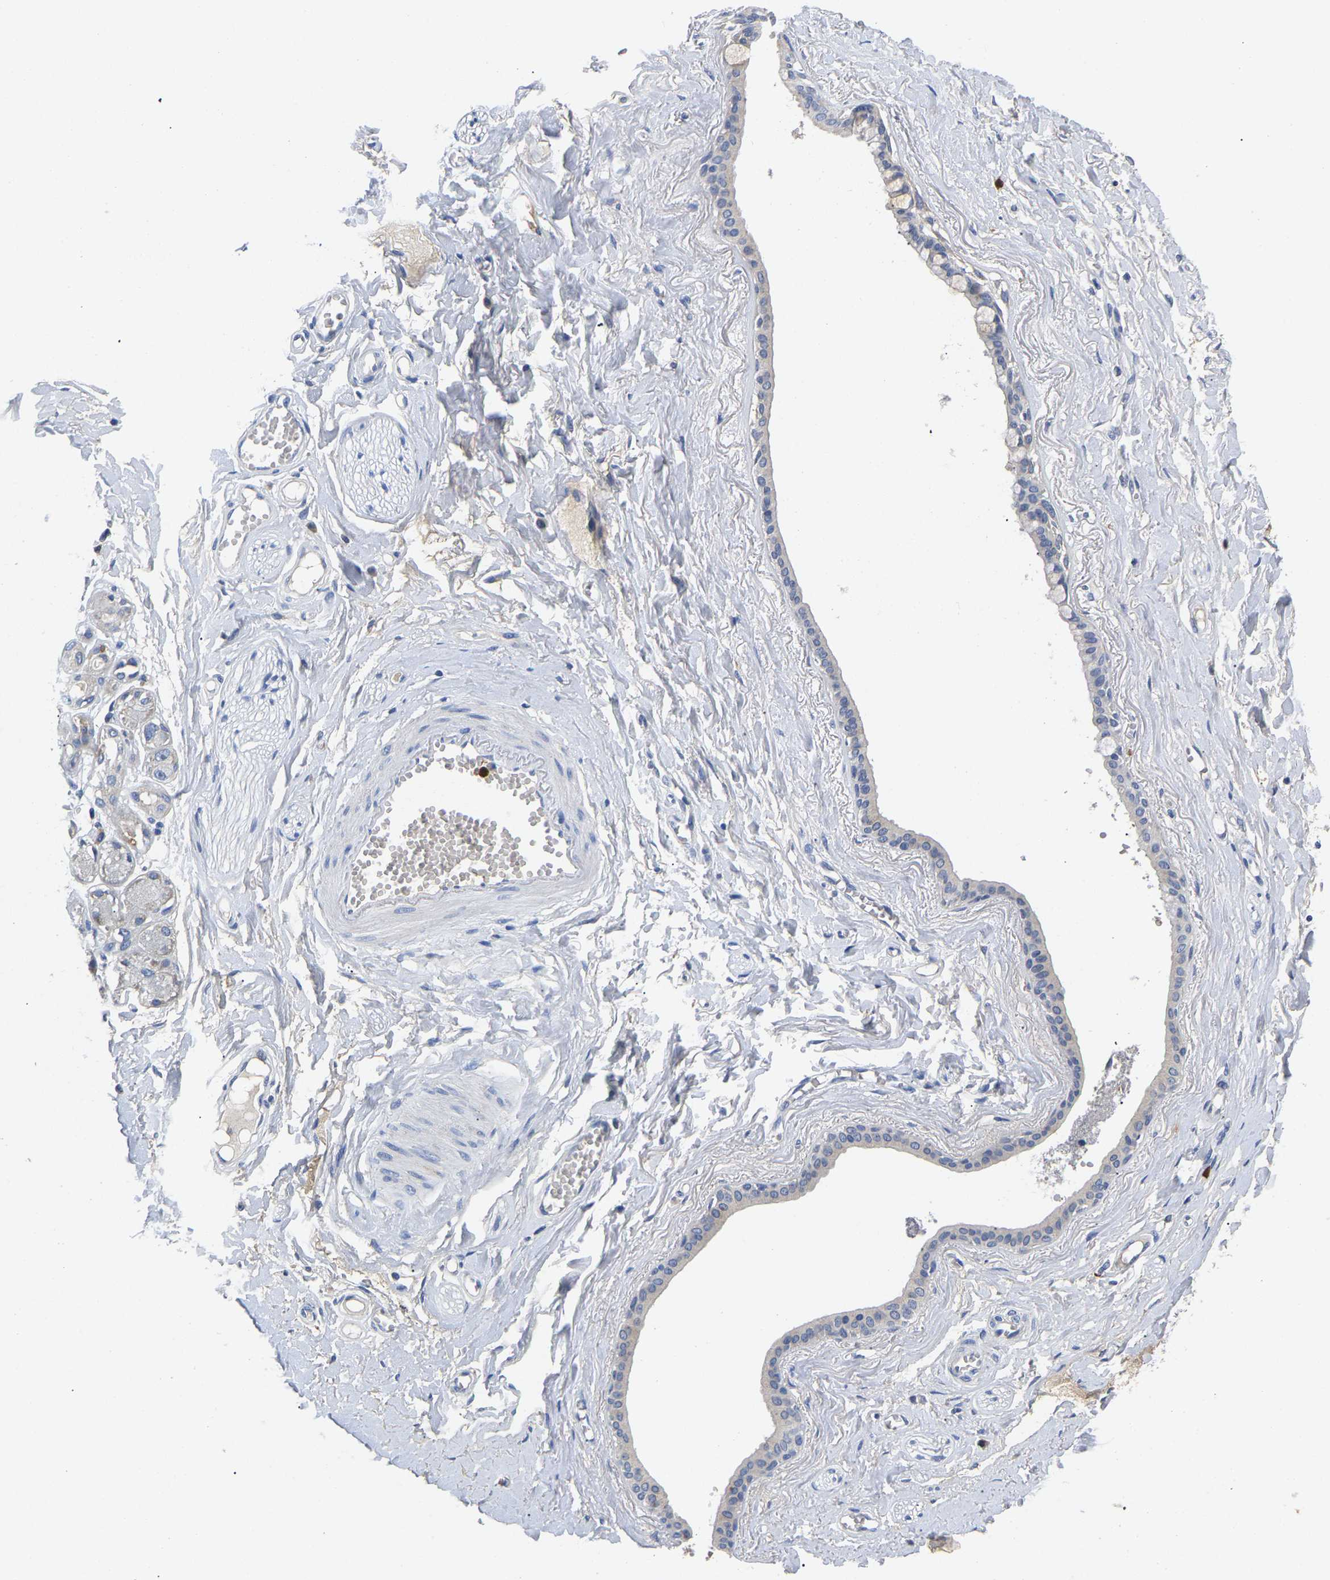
{"staining": {"intensity": "negative", "quantity": "none", "location": "none"}, "tissue": "adipose tissue", "cell_type": "Adipocytes", "image_type": "normal", "snomed": [{"axis": "morphology", "description": "Normal tissue, NOS"}, {"axis": "morphology", "description": "Inflammation, NOS"}, {"axis": "topography", "description": "Salivary gland"}, {"axis": "topography", "description": "Peripheral nerve tissue"}], "caption": "Immunohistochemistry histopathology image of unremarkable adipose tissue: adipose tissue stained with DAB exhibits no significant protein positivity in adipocytes. (DAB immunohistochemistry, high magnification).", "gene": "TOR1B", "patient": {"sex": "female", "age": 75}}